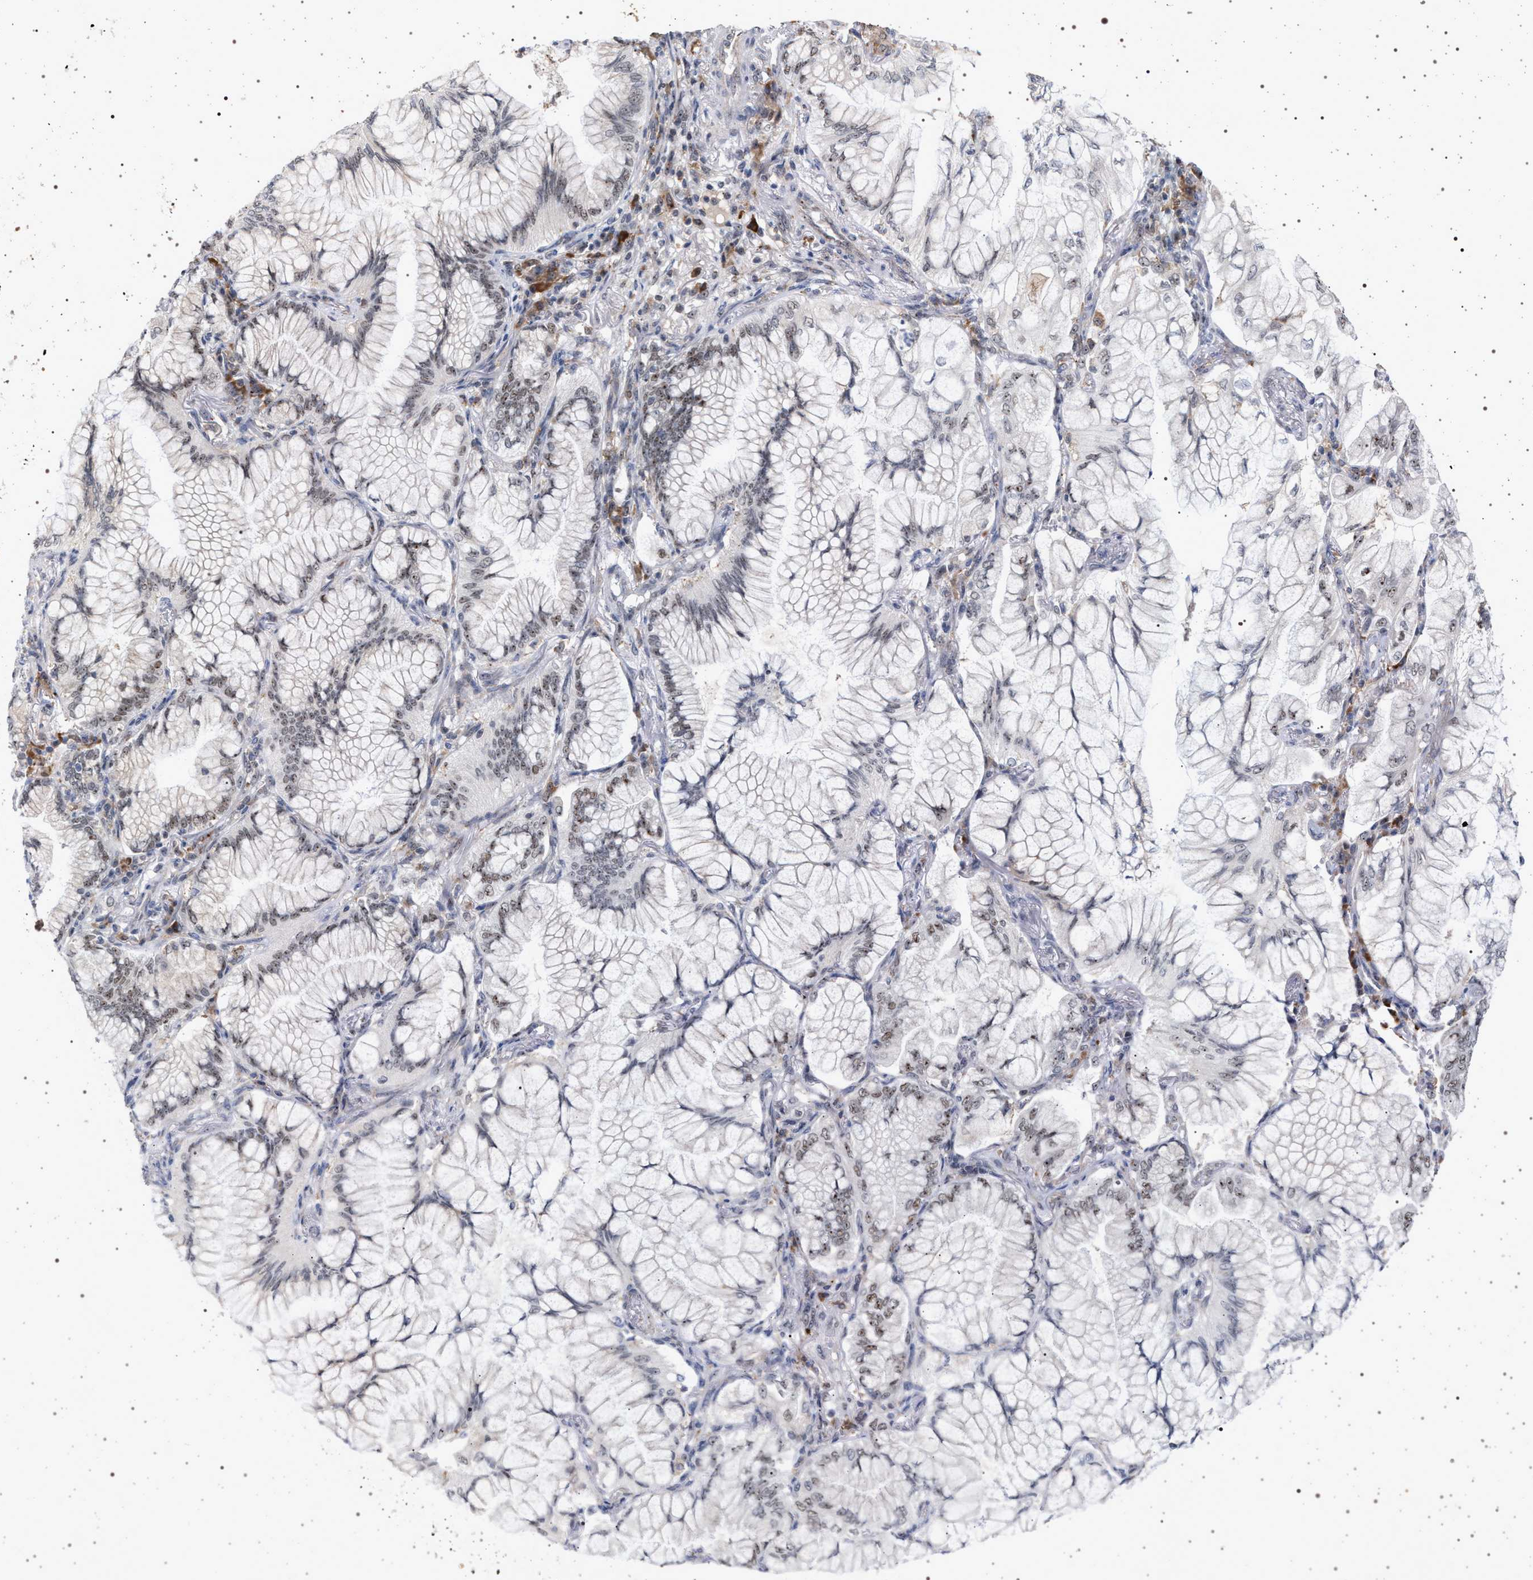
{"staining": {"intensity": "moderate", "quantity": "<25%", "location": "nuclear"}, "tissue": "lung cancer", "cell_type": "Tumor cells", "image_type": "cancer", "snomed": [{"axis": "morphology", "description": "Adenocarcinoma, NOS"}, {"axis": "topography", "description": "Lung"}], "caption": "The micrograph shows a brown stain indicating the presence of a protein in the nuclear of tumor cells in adenocarcinoma (lung).", "gene": "ELAC2", "patient": {"sex": "female", "age": 70}}